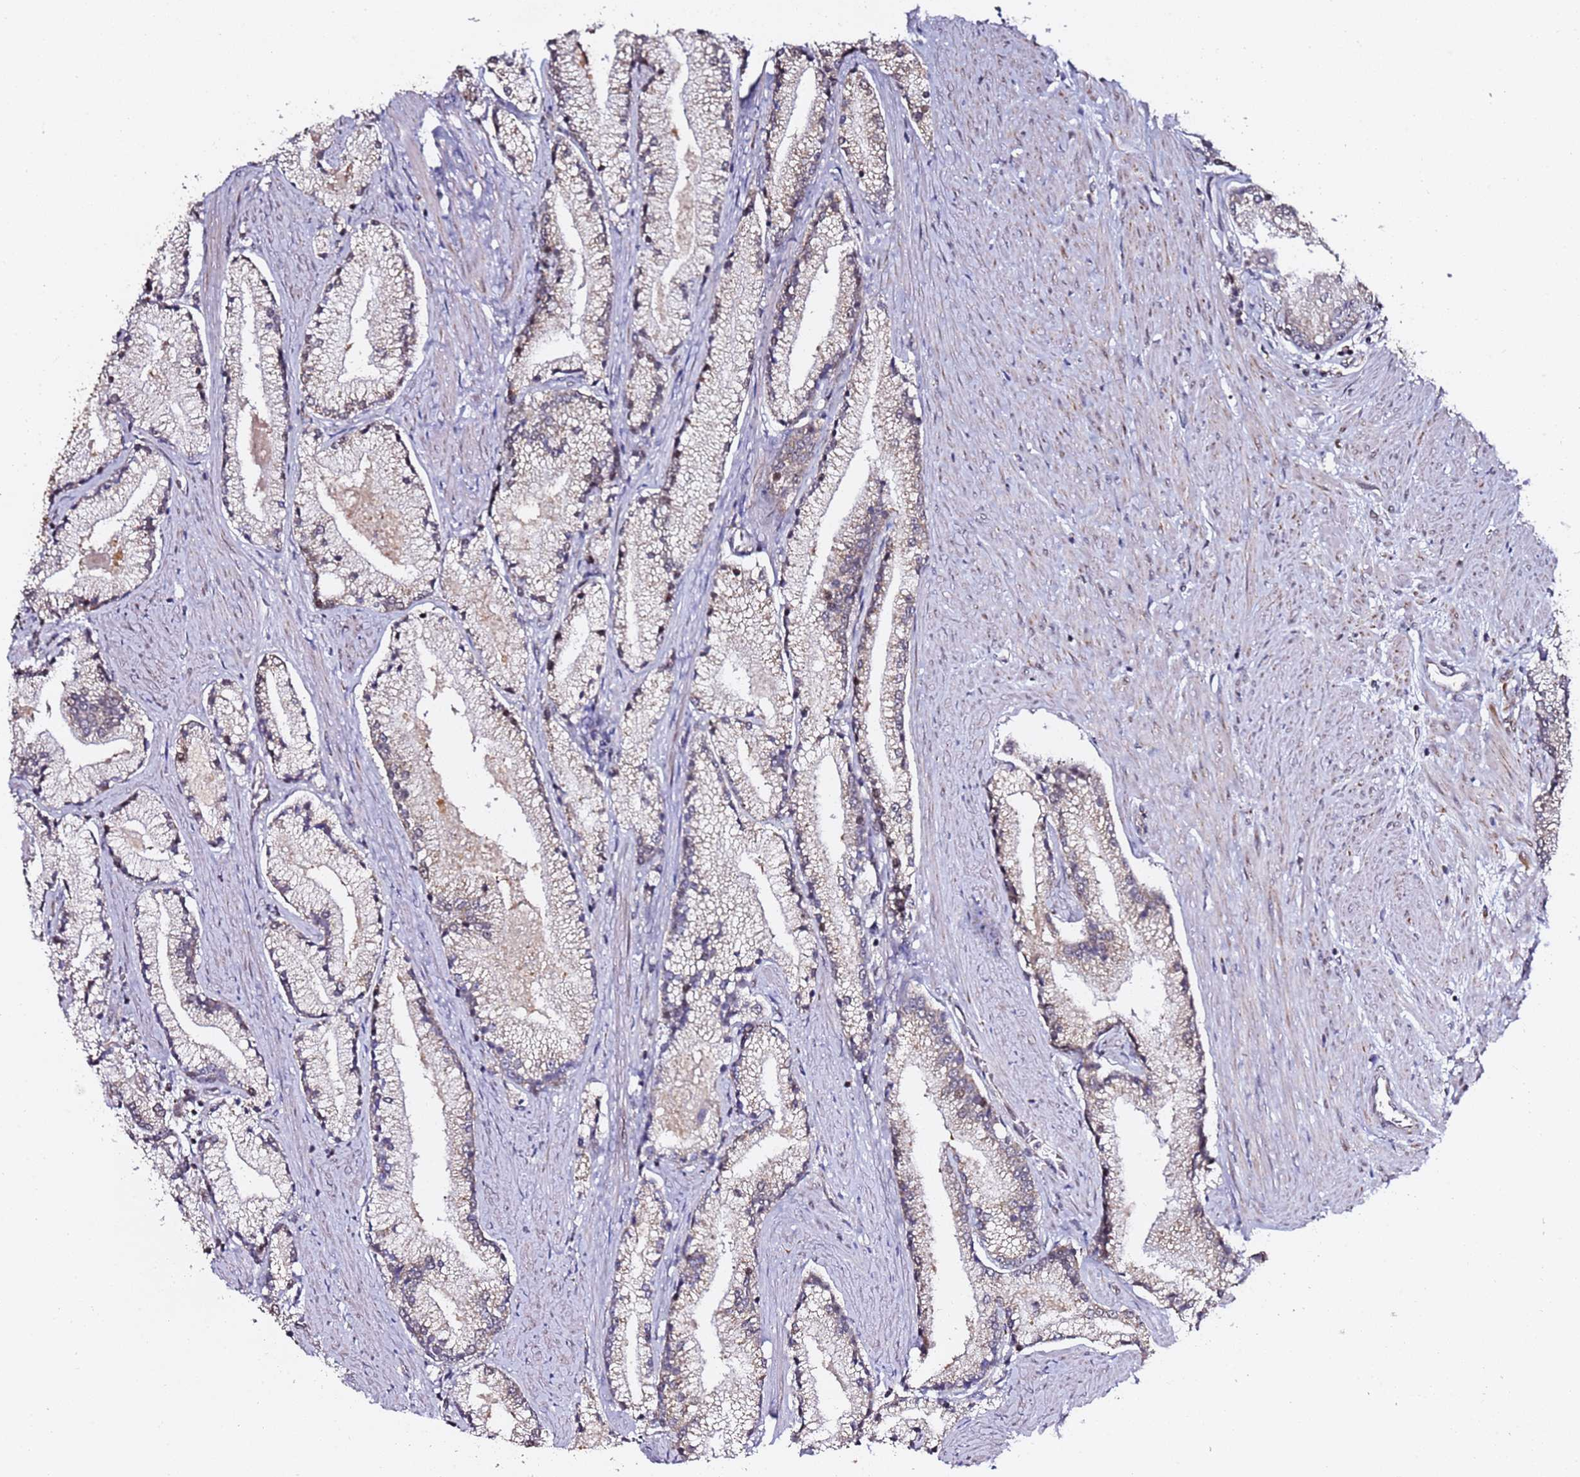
{"staining": {"intensity": "weak", "quantity": "<25%", "location": "cytoplasmic/membranous"}, "tissue": "prostate cancer", "cell_type": "Tumor cells", "image_type": "cancer", "snomed": [{"axis": "morphology", "description": "Adenocarcinoma, High grade"}, {"axis": "topography", "description": "Prostate"}], "caption": "High power microscopy photomicrograph of an immunohistochemistry (IHC) histopathology image of prostate cancer, revealing no significant positivity in tumor cells.", "gene": "TP53AIP1", "patient": {"sex": "male", "age": 67}}